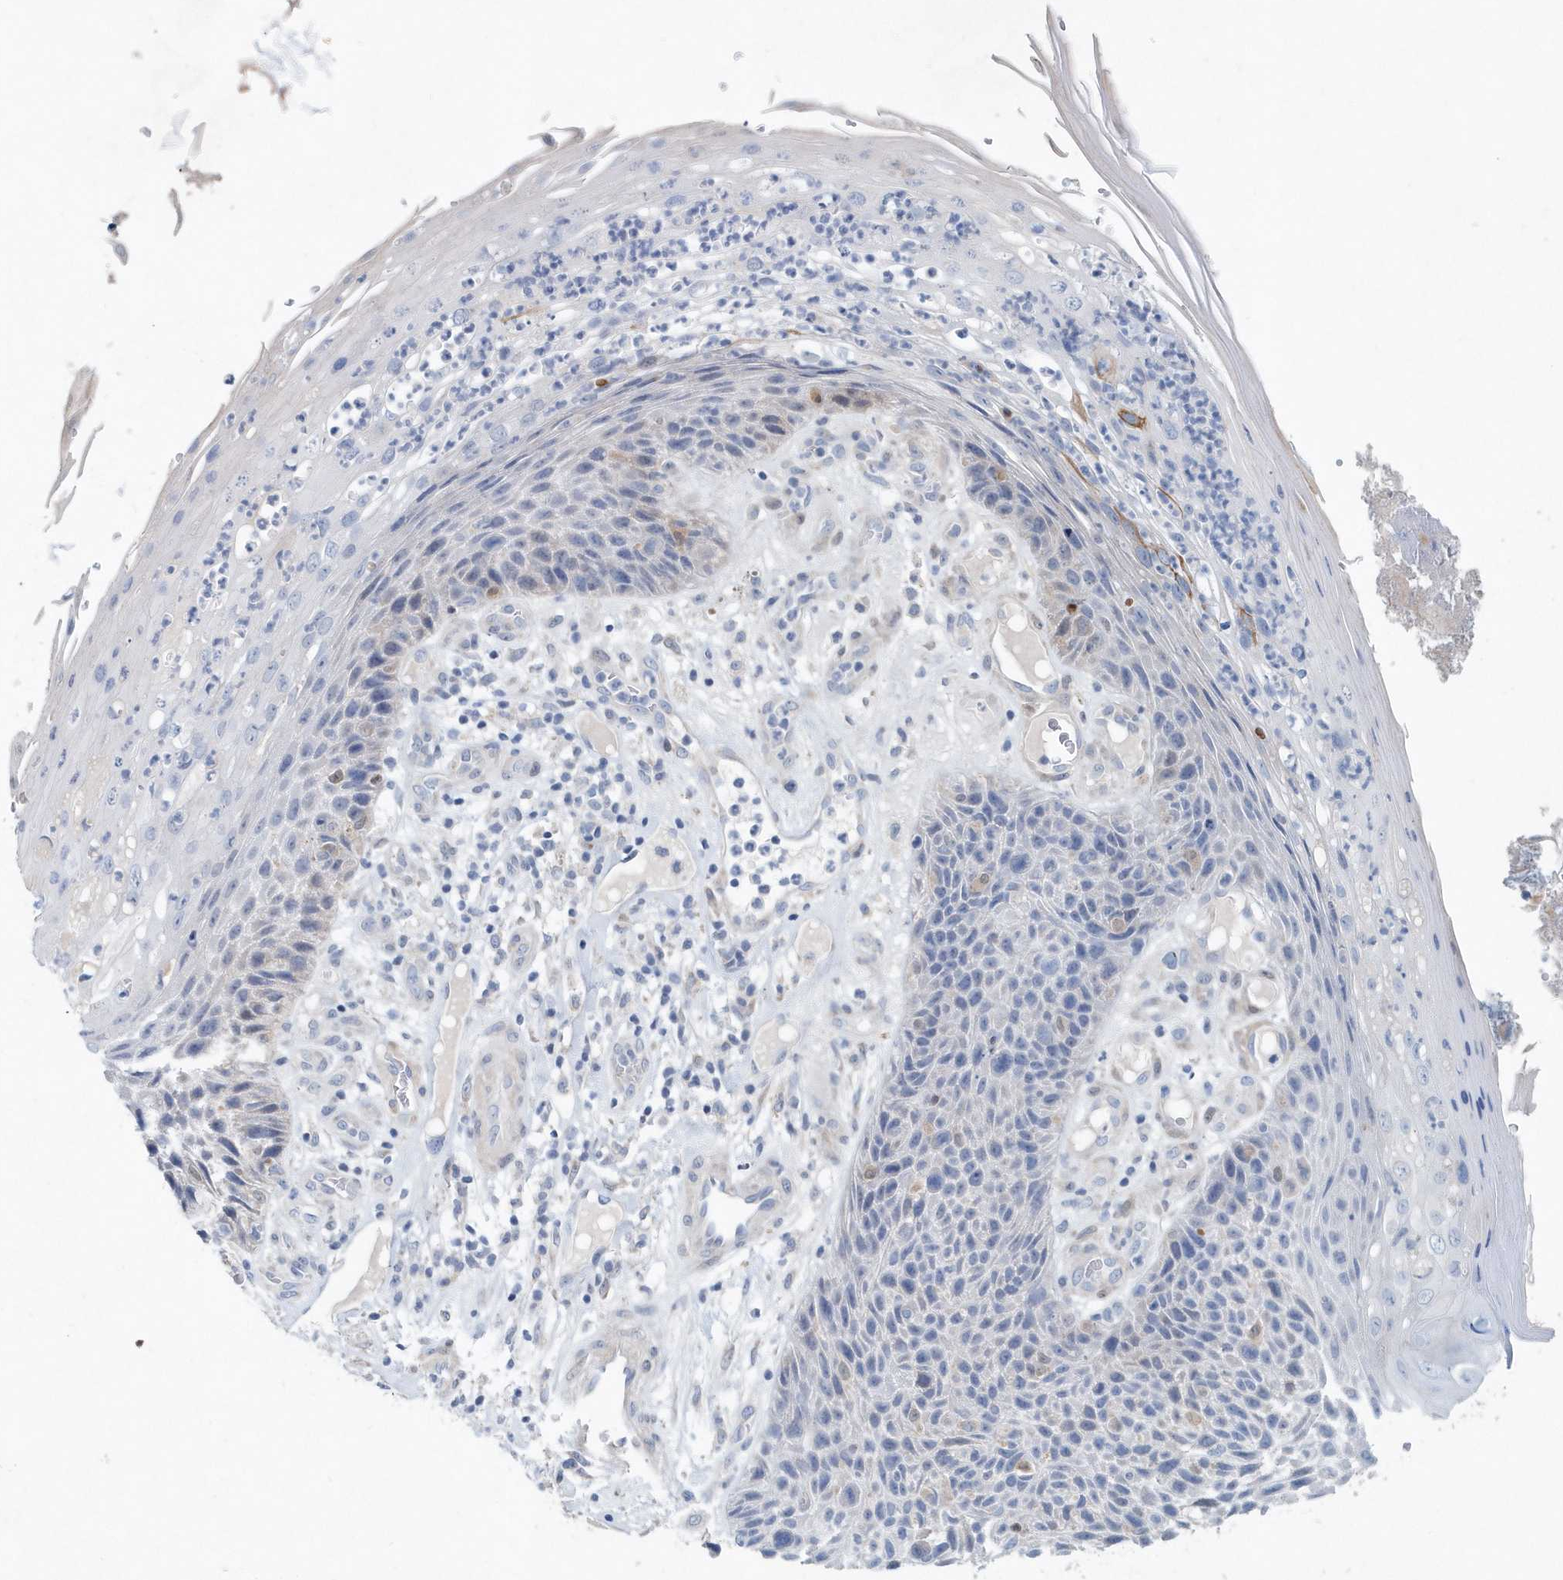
{"staining": {"intensity": "negative", "quantity": "none", "location": "none"}, "tissue": "skin cancer", "cell_type": "Tumor cells", "image_type": "cancer", "snomed": [{"axis": "morphology", "description": "Squamous cell carcinoma, NOS"}, {"axis": "topography", "description": "Skin"}], "caption": "This is an immunohistochemistry (IHC) photomicrograph of skin cancer (squamous cell carcinoma). There is no staining in tumor cells.", "gene": "PFN2", "patient": {"sex": "female", "age": 88}}